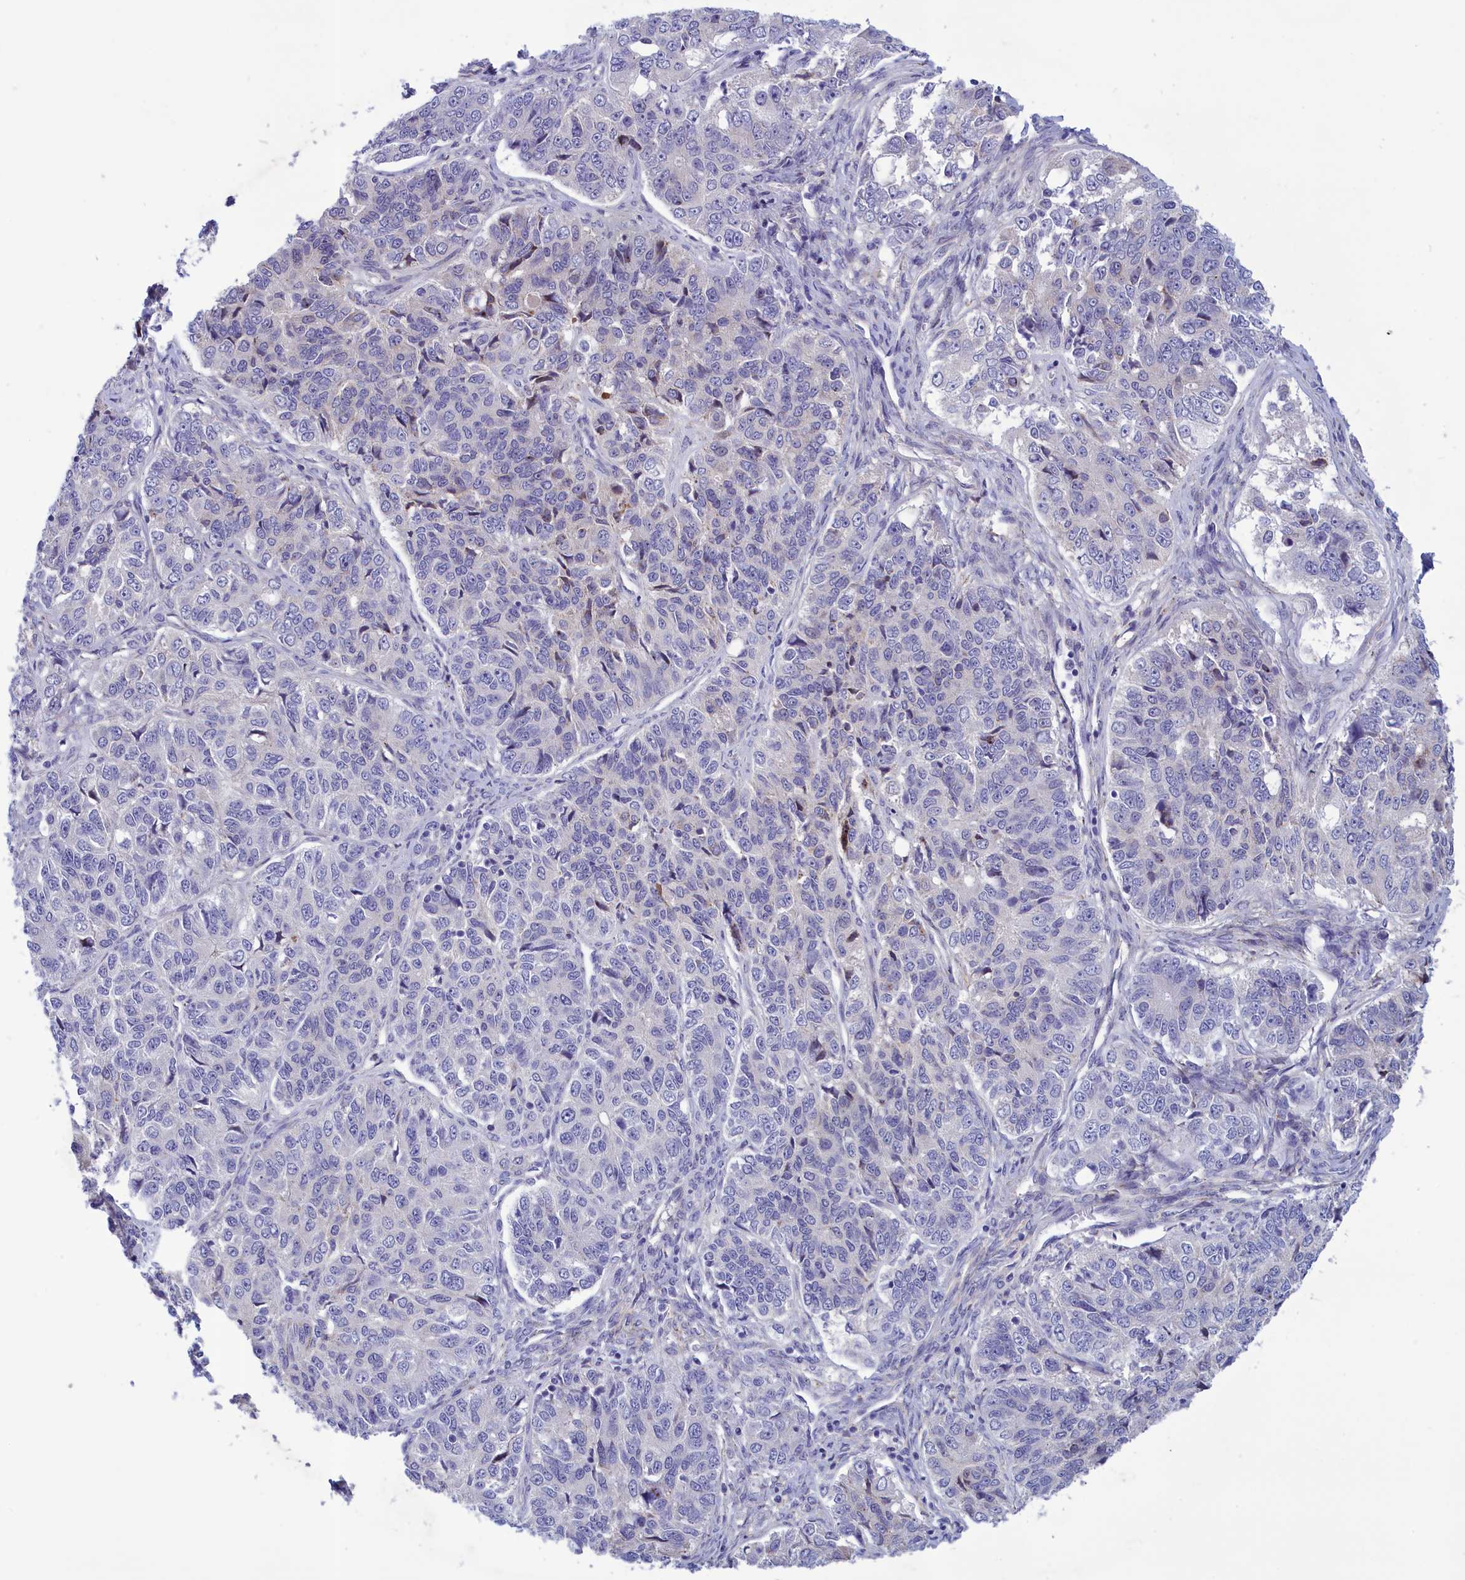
{"staining": {"intensity": "negative", "quantity": "none", "location": "none"}, "tissue": "ovarian cancer", "cell_type": "Tumor cells", "image_type": "cancer", "snomed": [{"axis": "morphology", "description": "Carcinoma, endometroid"}, {"axis": "topography", "description": "Ovary"}], "caption": "An IHC photomicrograph of ovarian cancer (endometroid carcinoma) is shown. There is no staining in tumor cells of ovarian cancer (endometroid carcinoma).", "gene": "CORO2A", "patient": {"sex": "female", "age": 51}}